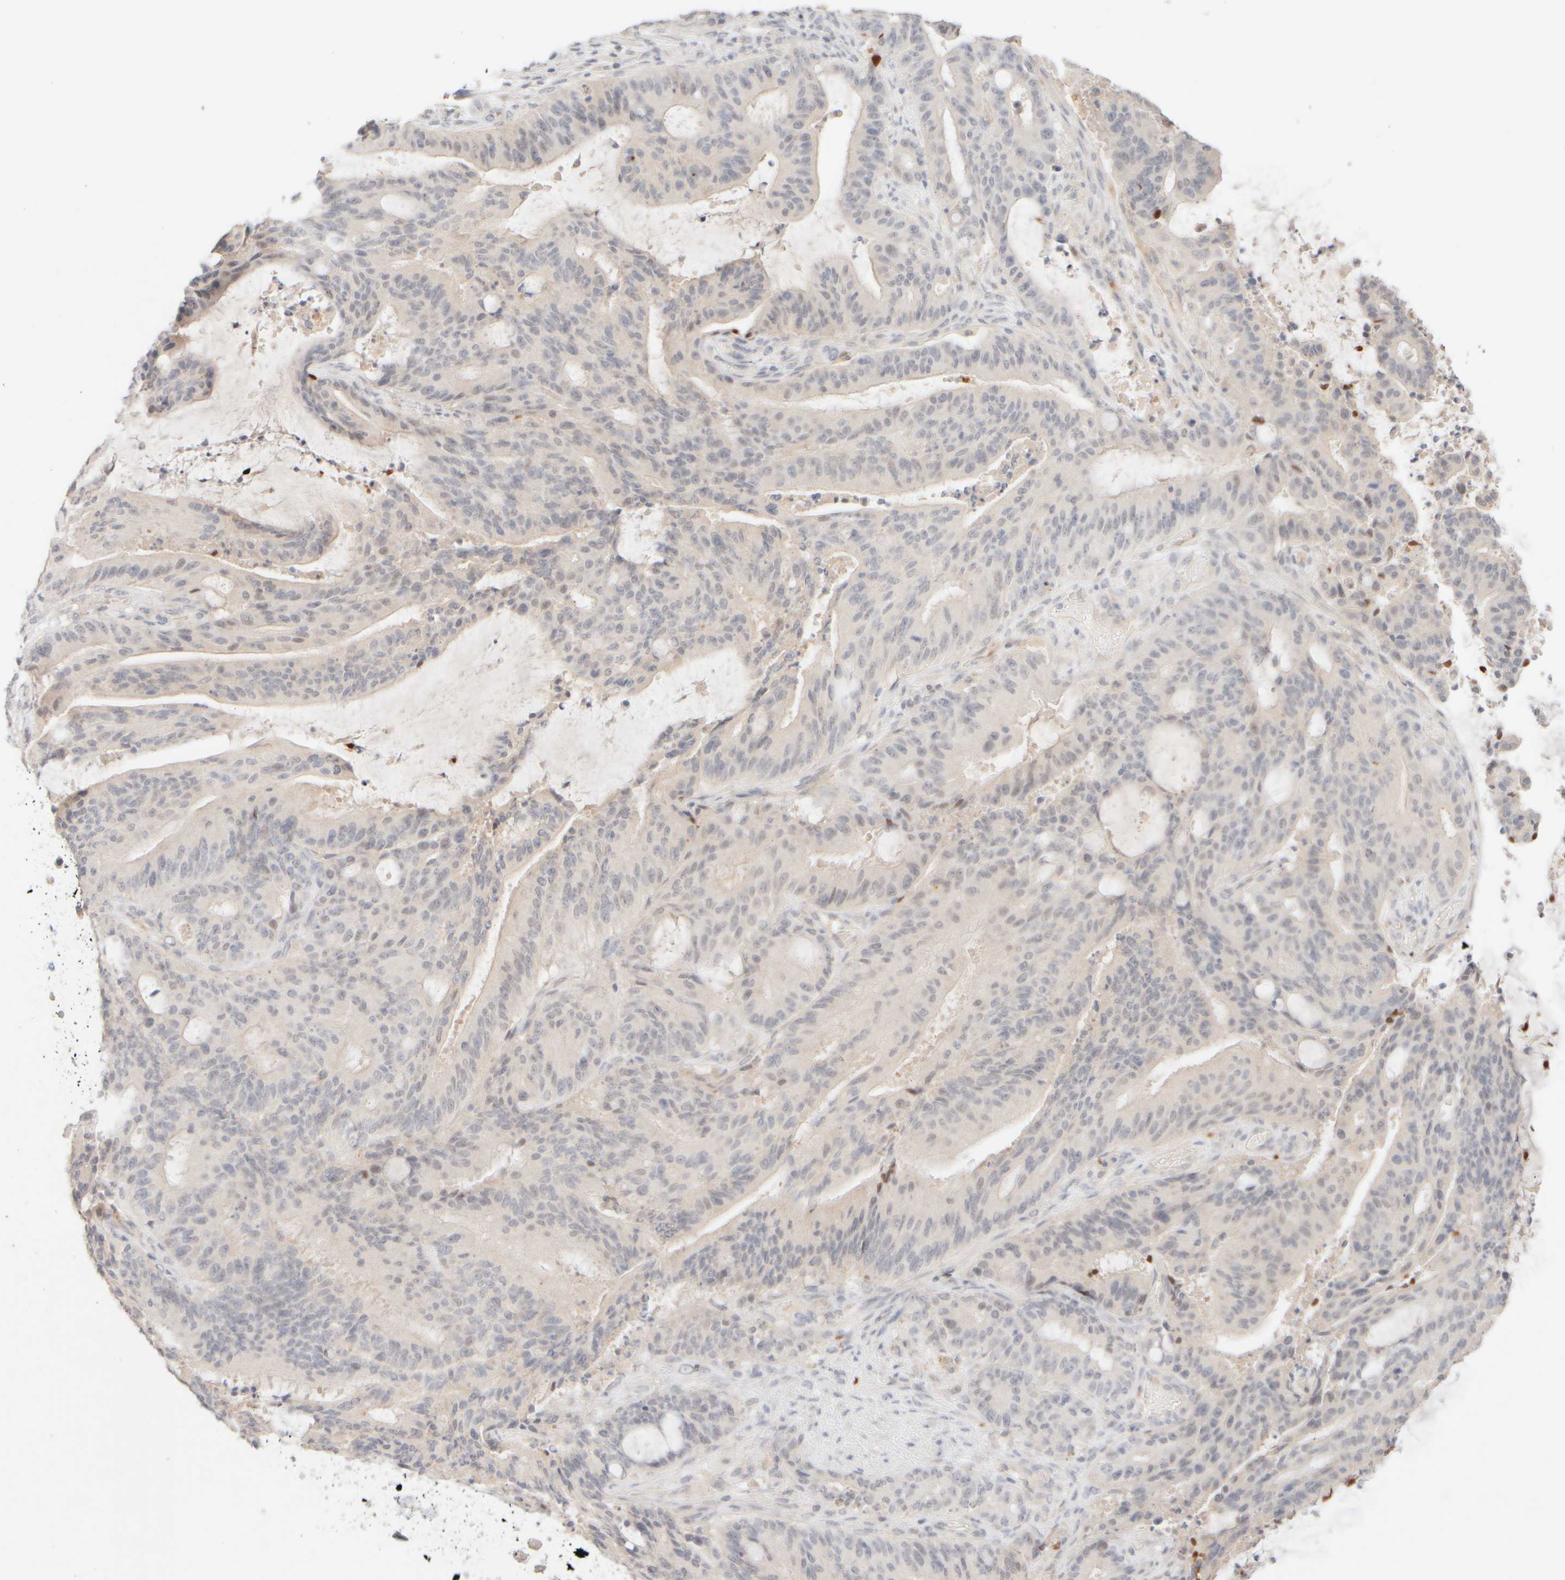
{"staining": {"intensity": "negative", "quantity": "none", "location": "none"}, "tissue": "liver cancer", "cell_type": "Tumor cells", "image_type": "cancer", "snomed": [{"axis": "morphology", "description": "Normal tissue, NOS"}, {"axis": "morphology", "description": "Cholangiocarcinoma"}, {"axis": "topography", "description": "Liver"}, {"axis": "topography", "description": "Peripheral nerve tissue"}], "caption": "This is an immunohistochemistry photomicrograph of human liver cancer. There is no staining in tumor cells.", "gene": "SNTB1", "patient": {"sex": "female", "age": 73}}